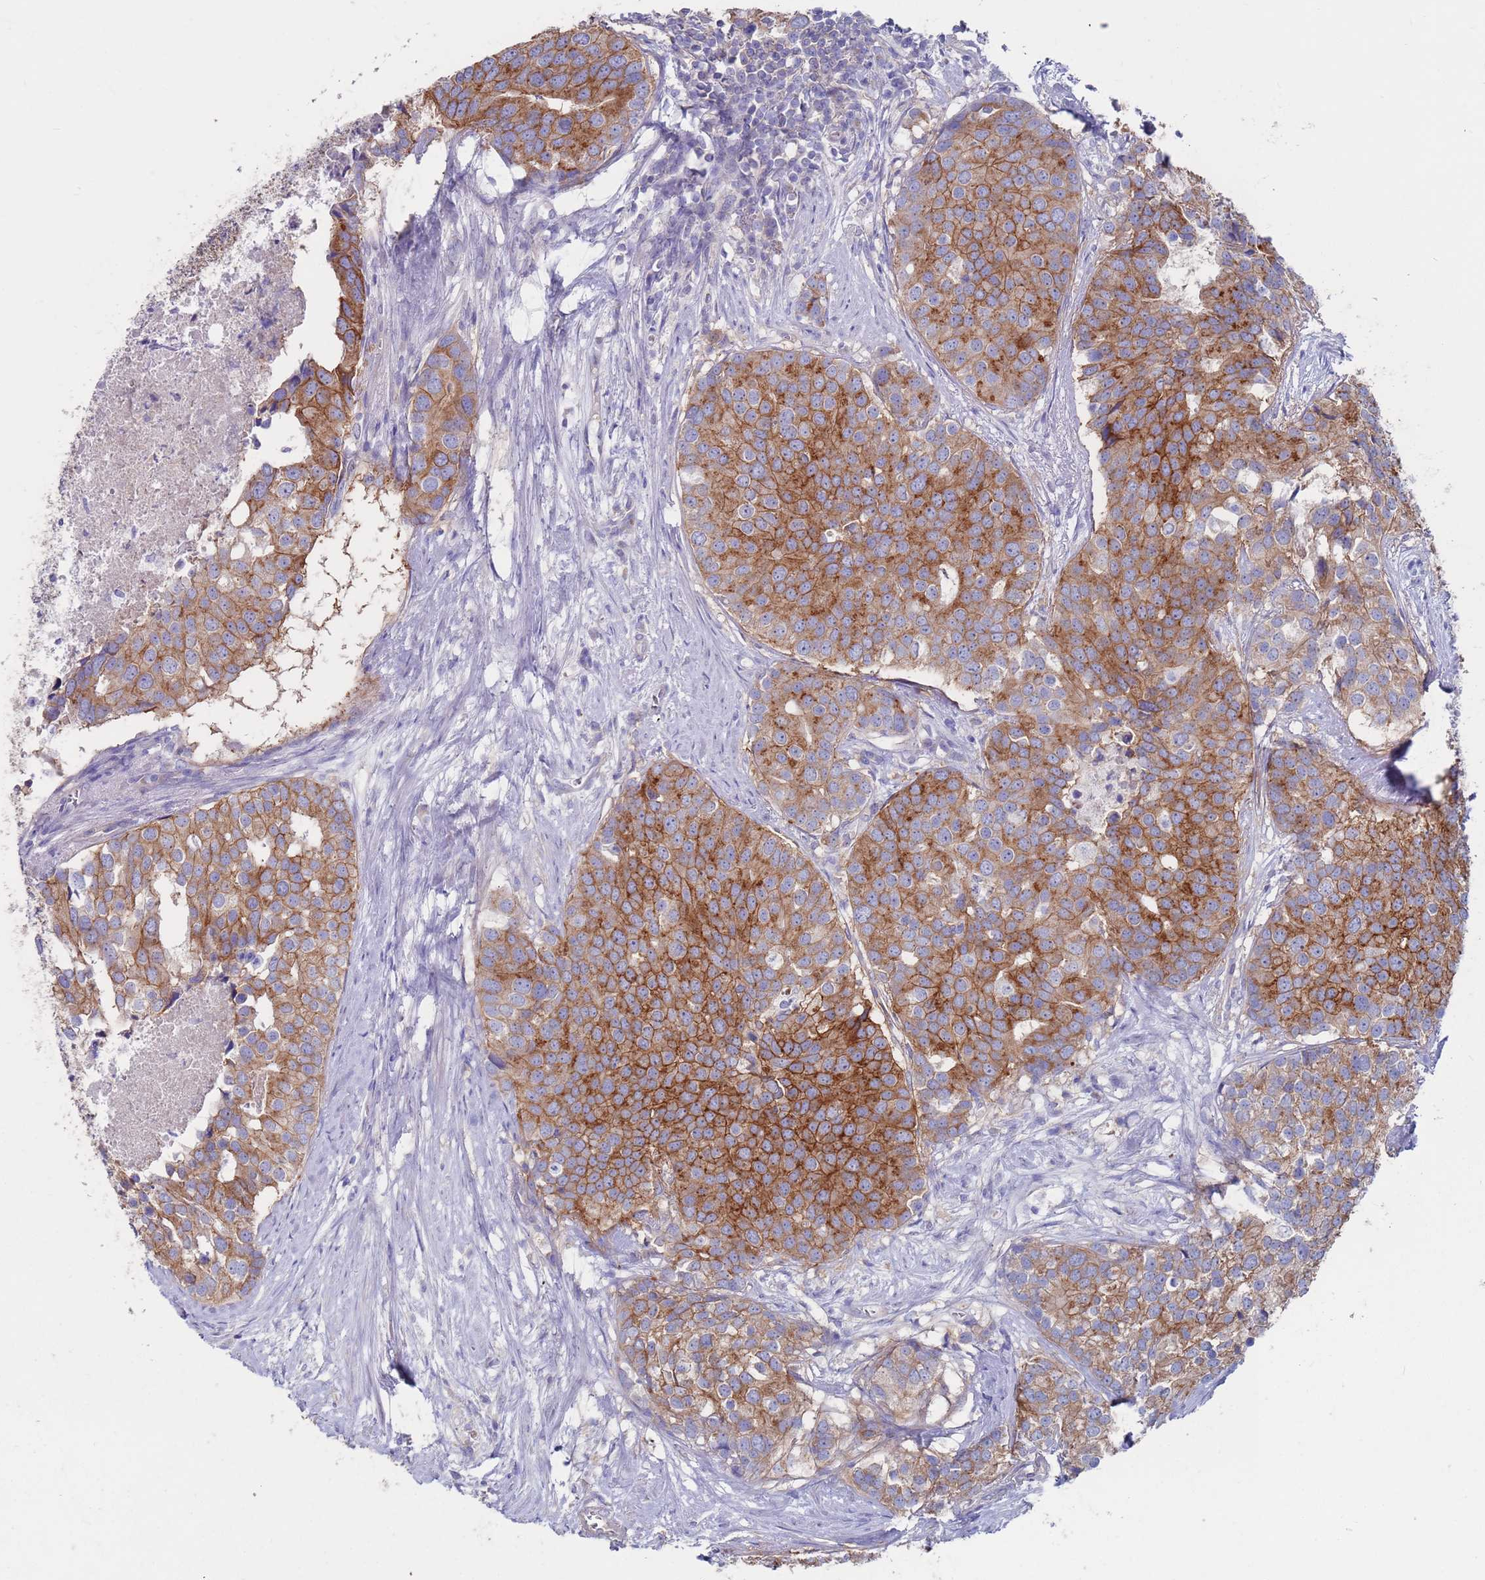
{"staining": {"intensity": "strong", "quantity": ">75%", "location": "cytoplasmic/membranous"}, "tissue": "prostate cancer", "cell_type": "Tumor cells", "image_type": "cancer", "snomed": [{"axis": "morphology", "description": "Adenocarcinoma, High grade"}, {"axis": "topography", "description": "Prostate"}], "caption": "High-power microscopy captured an IHC micrograph of adenocarcinoma (high-grade) (prostate), revealing strong cytoplasmic/membranous expression in about >75% of tumor cells. Using DAB (3,3'-diaminobenzidine) (brown) and hematoxylin (blue) stains, captured at high magnification using brightfield microscopy.", "gene": "KRTCAP3", "patient": {"sex": "male", "age": 62}}